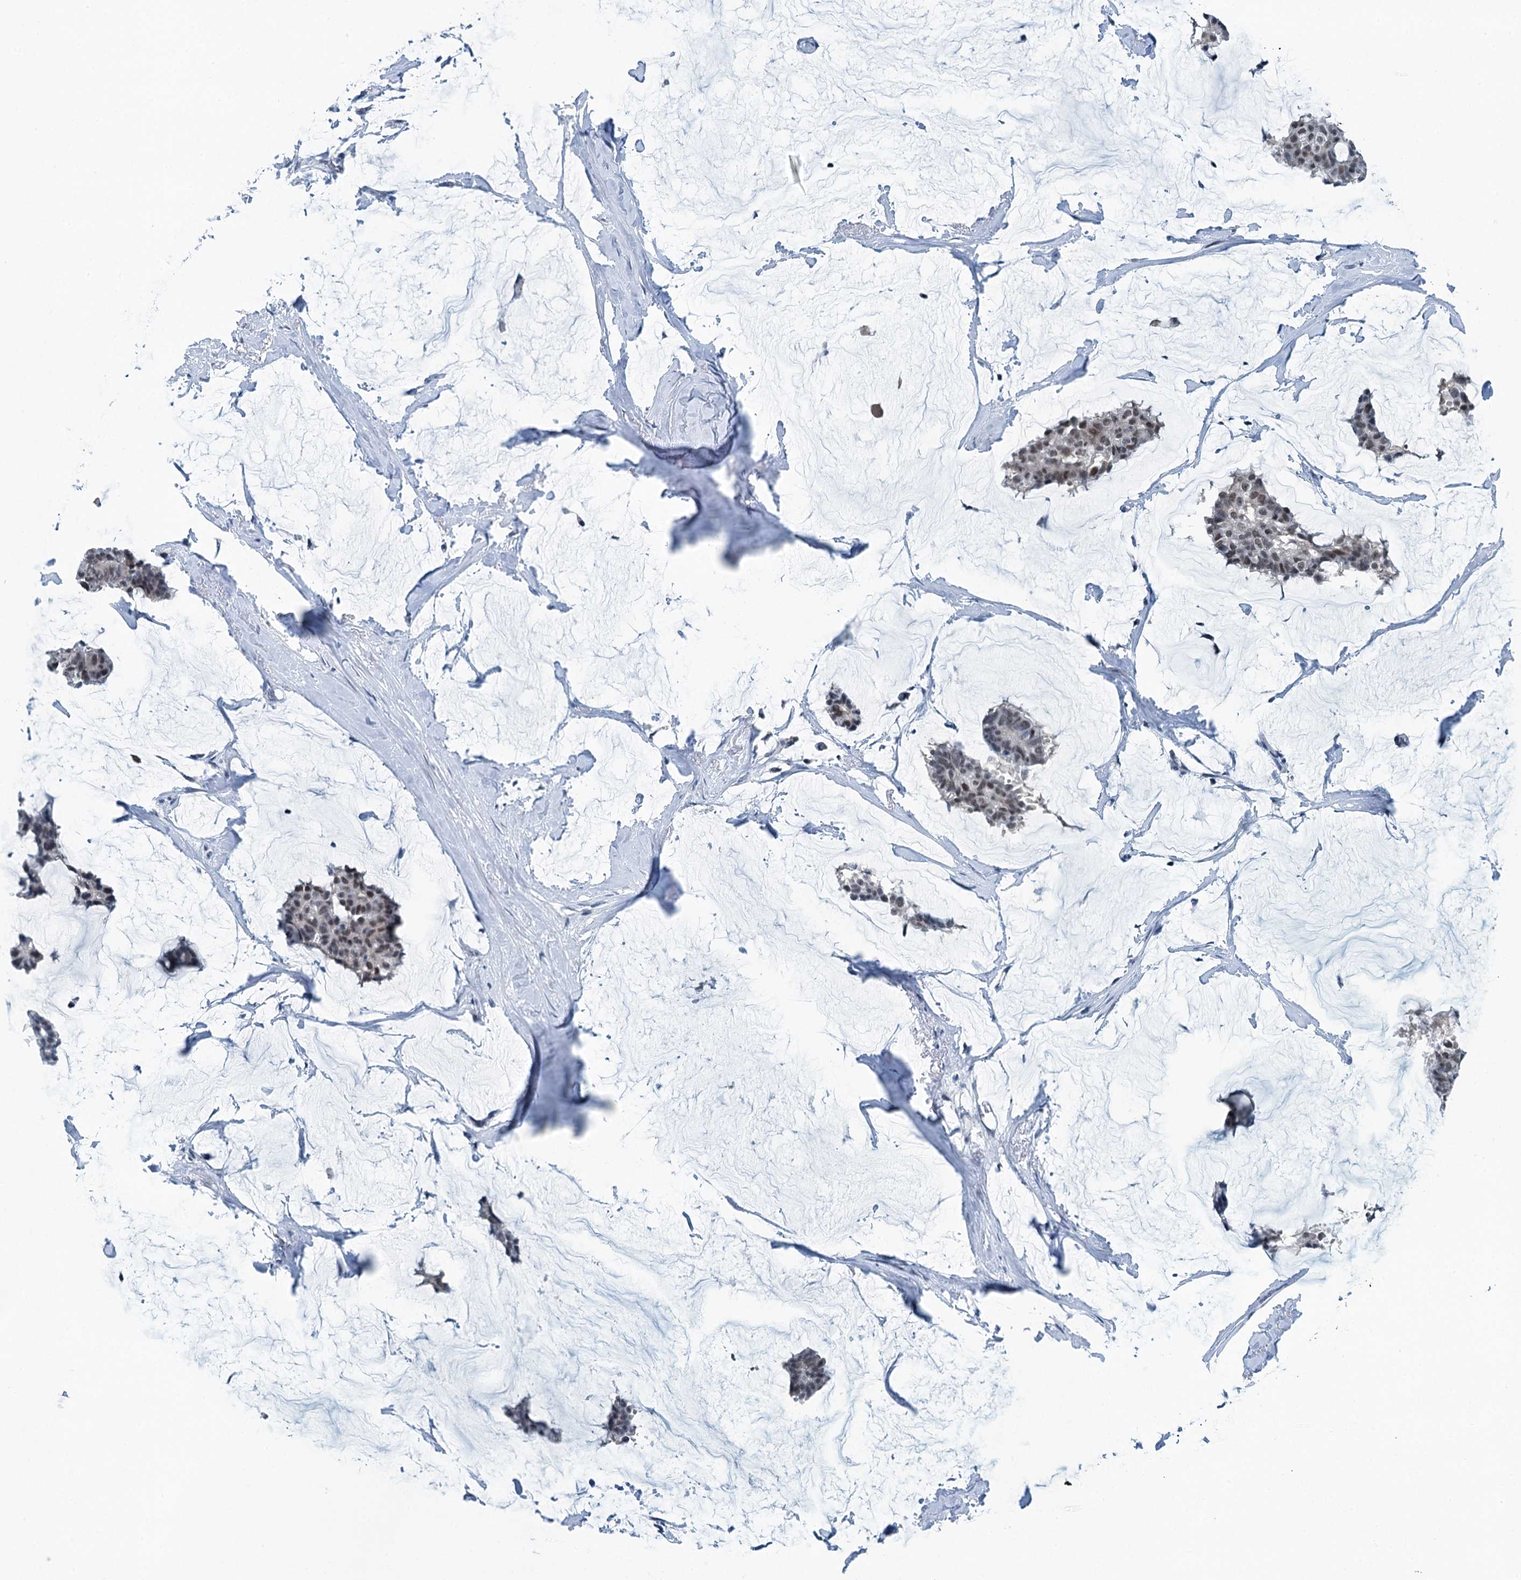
{"staining": {"intensity": "moderate", "quantity": "<25%", "location": "nuclear"}, "tissue": "breast cancer", "cell_type": "Tumor cells", "image_type": "cancer", "snomed": [{"axis": "morphology", "description": "Duct carcinoma"}, {"axis": "topography", "description": "Breast"}], "caption": "Intraductal carcinoma (breast) stained with immunohistochemistry shows moderate nuclear expression in about <25% of tumor cells.", "gene": "TRPT1", "patient": {"sex": "female", "age": 93}}